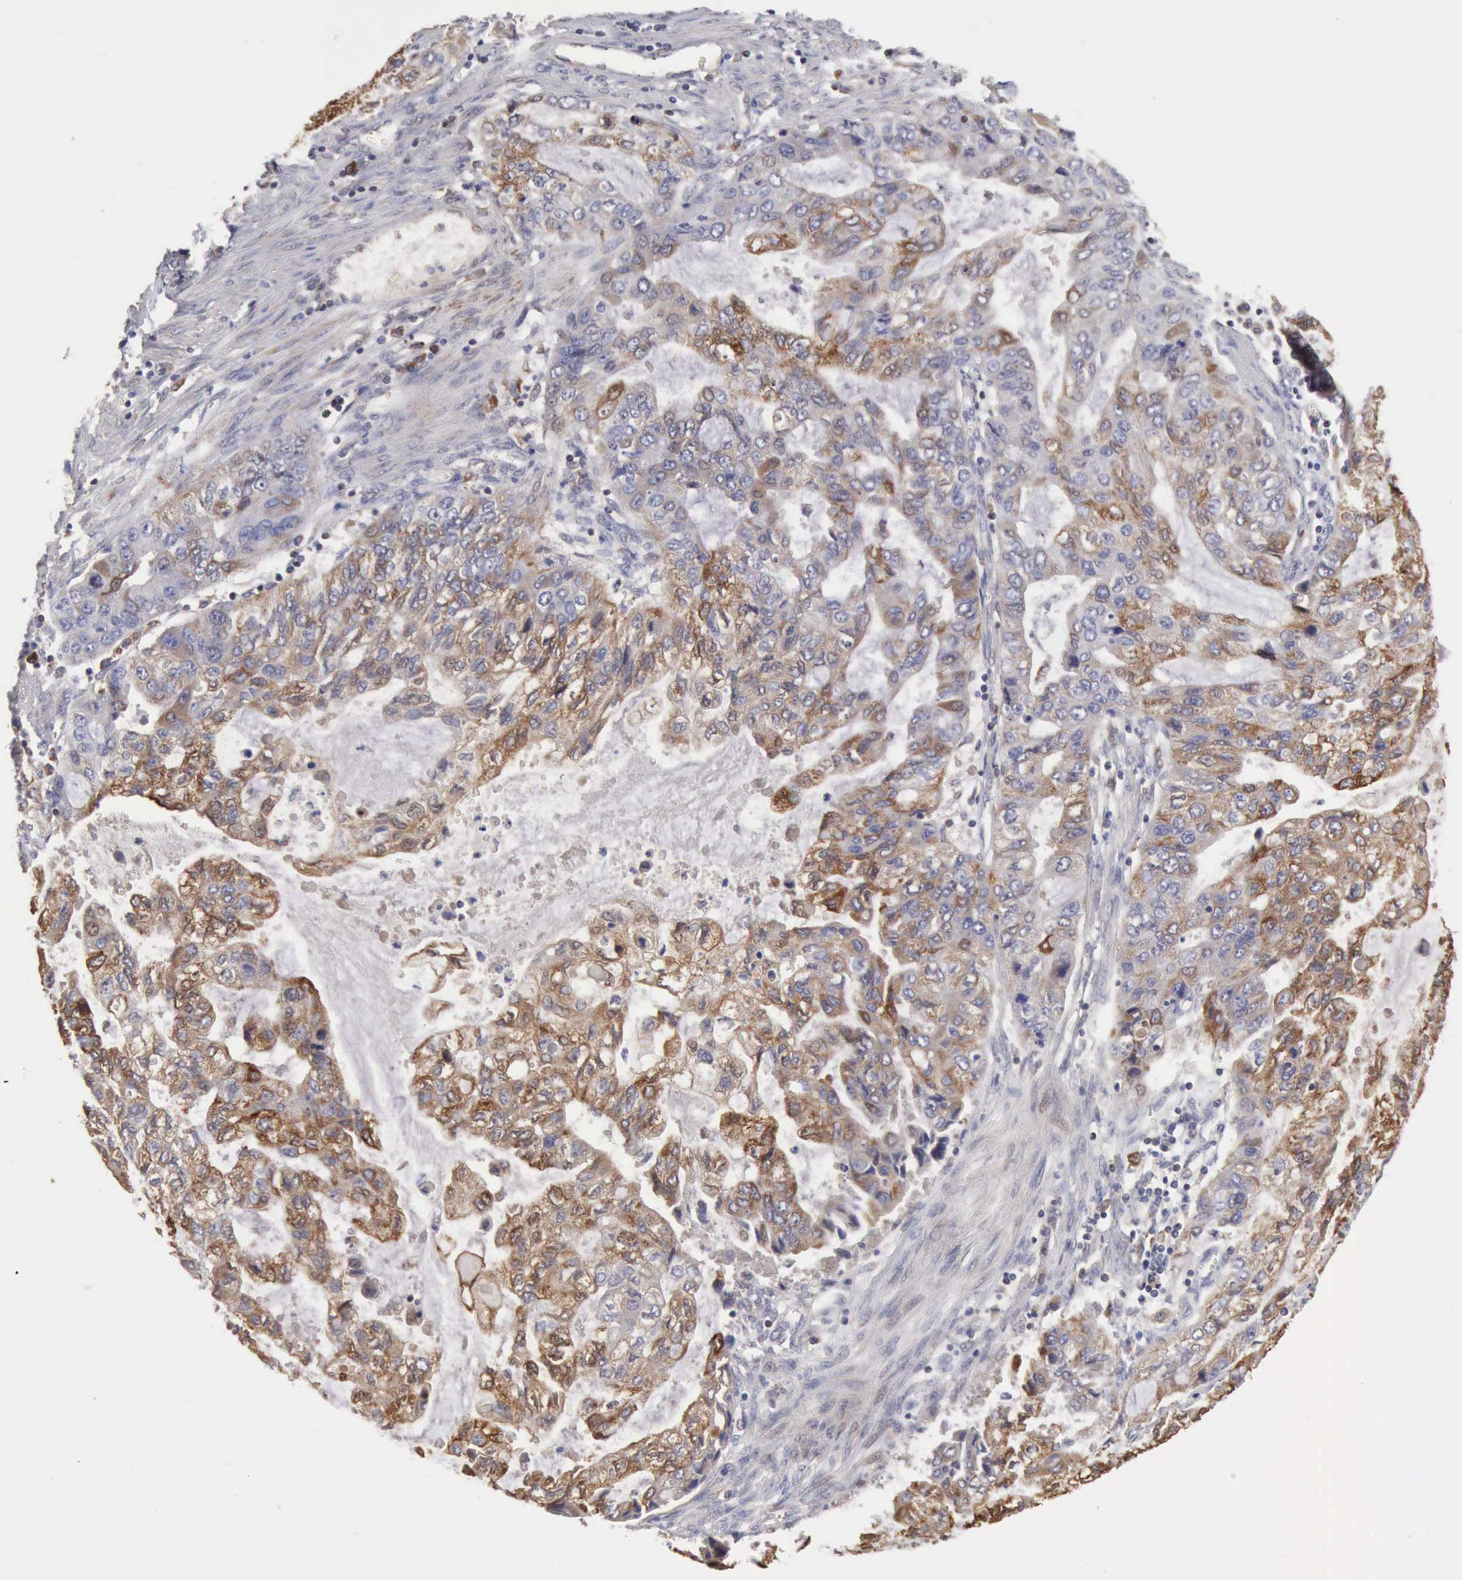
{"staining": {"intensity": "moderate", "quantity": "25%-75%", "location": "cytoplasmic/membranous"}, "tissue": "stomach cancer", "cell_type": "Tumor cells", "image_type": "cancer", "snomed": [{"axis": "morphology", "description": "Adenocarcinoma, NOS"}, {"axis": "topography", "description": "Stomach, upper"}], "caption": "IHC image of neoplastic tissue: stomach adenocarcinoma stained using immunohistochemistry (IHC) shows medium levels of moderate protein expression localized specifically in the cytoplasmic/membranous of tumor cells, appearing as a cytoplasmic/membranous brown color.", "gene": "APOL2", "patient": {"sex": "female", "age": 52}}